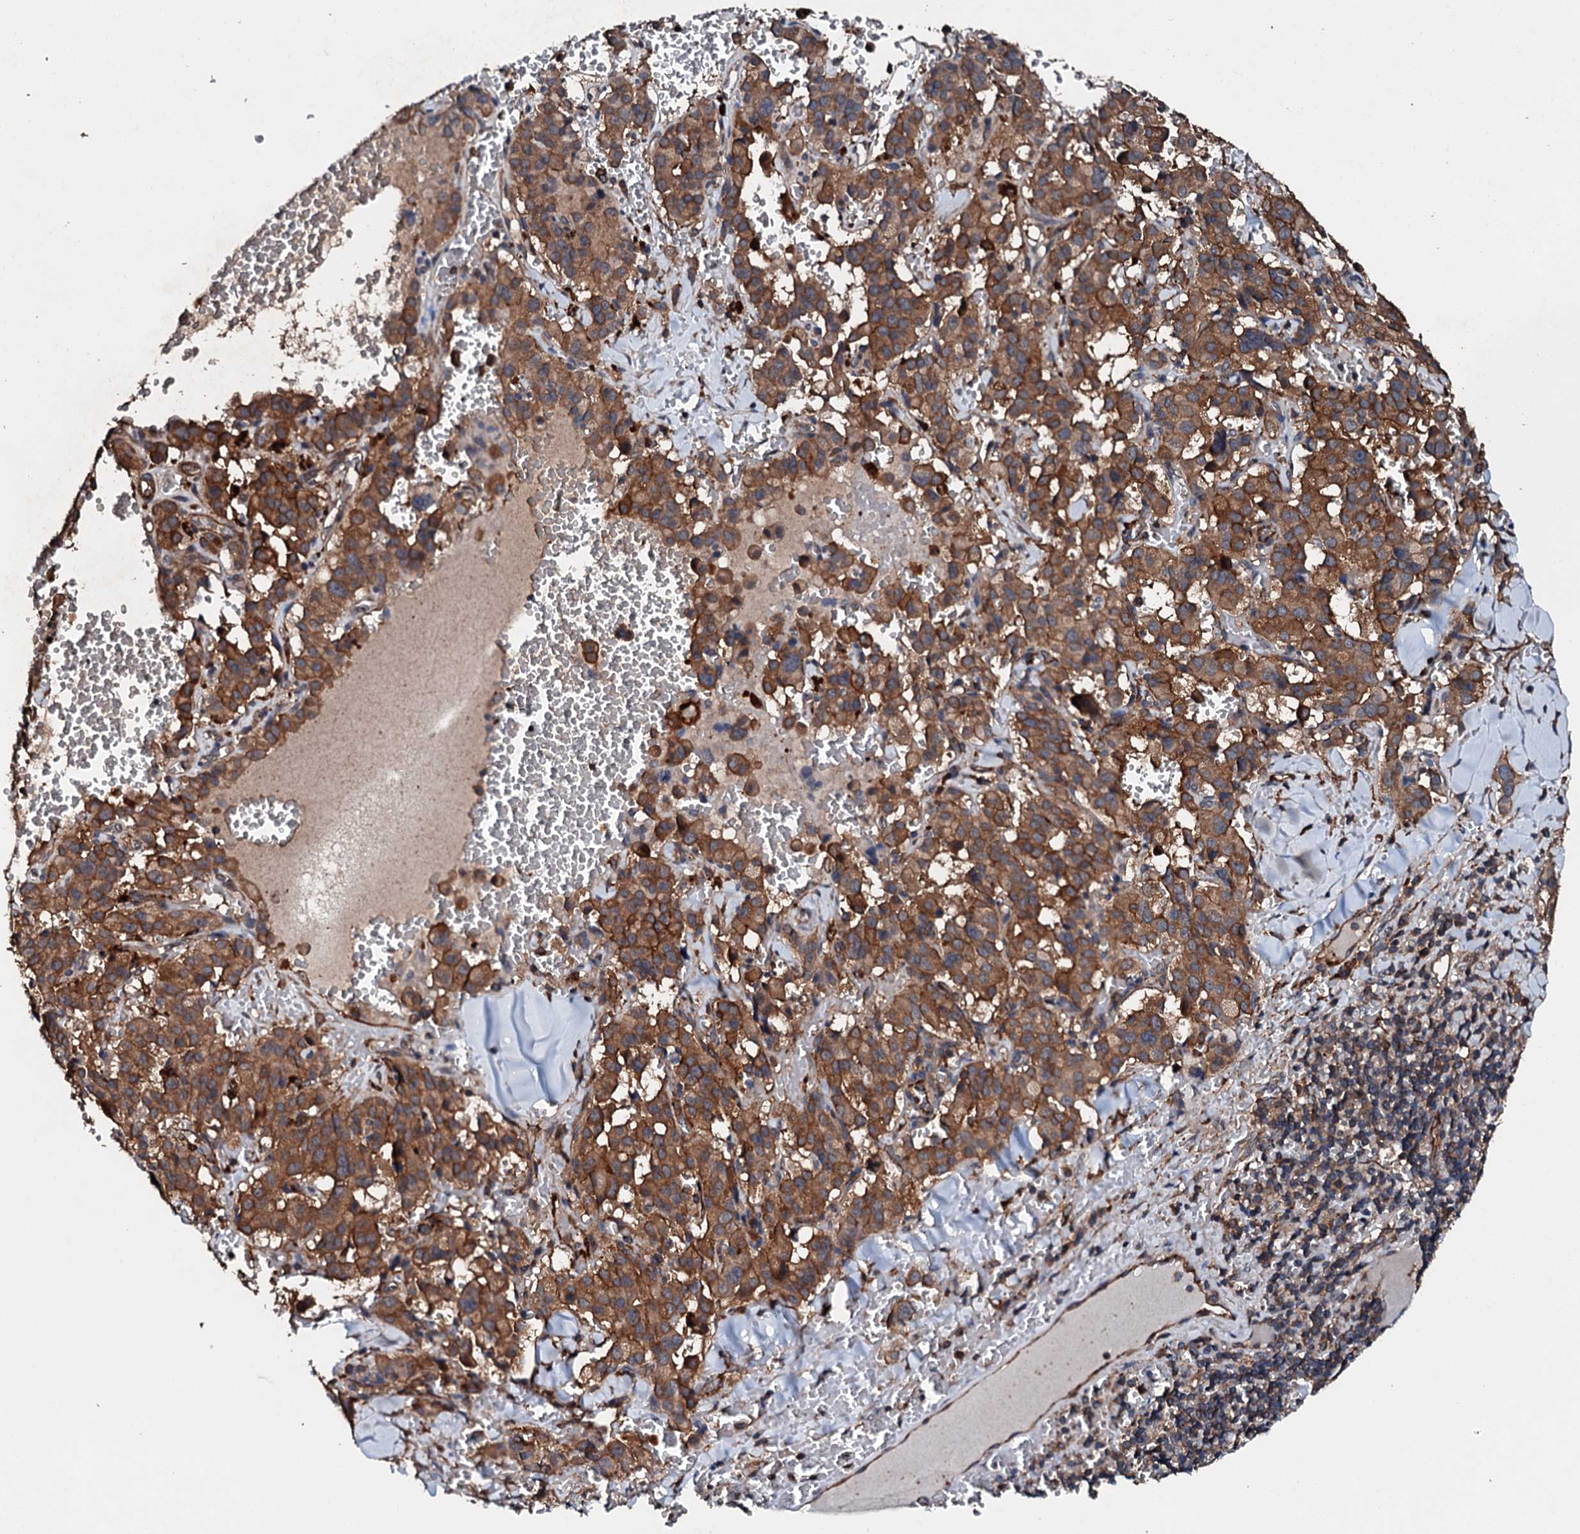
{"staining": {"intensity": "strong", "quantity": ">75%", "location": "cytoplasmic/membranous"}, "tissue": "pancreatic cancer", "cell_type": "Tumor cells", "image_type": "cancer", "snomed": [{"axis": "morphology", "description": "Adenocarcinoma, NOS"}, {"axis": "topography", "description": "Pancreas"}], "caption": "Approximately >75% of tumor cells in pancreatic adenocarcinoma show strong cytoplasmic/membranous protein staining as visualized by brown immunohistochemical staining.", "gene": "FGD4", "patient": {"sex": "male", "age": 65}}